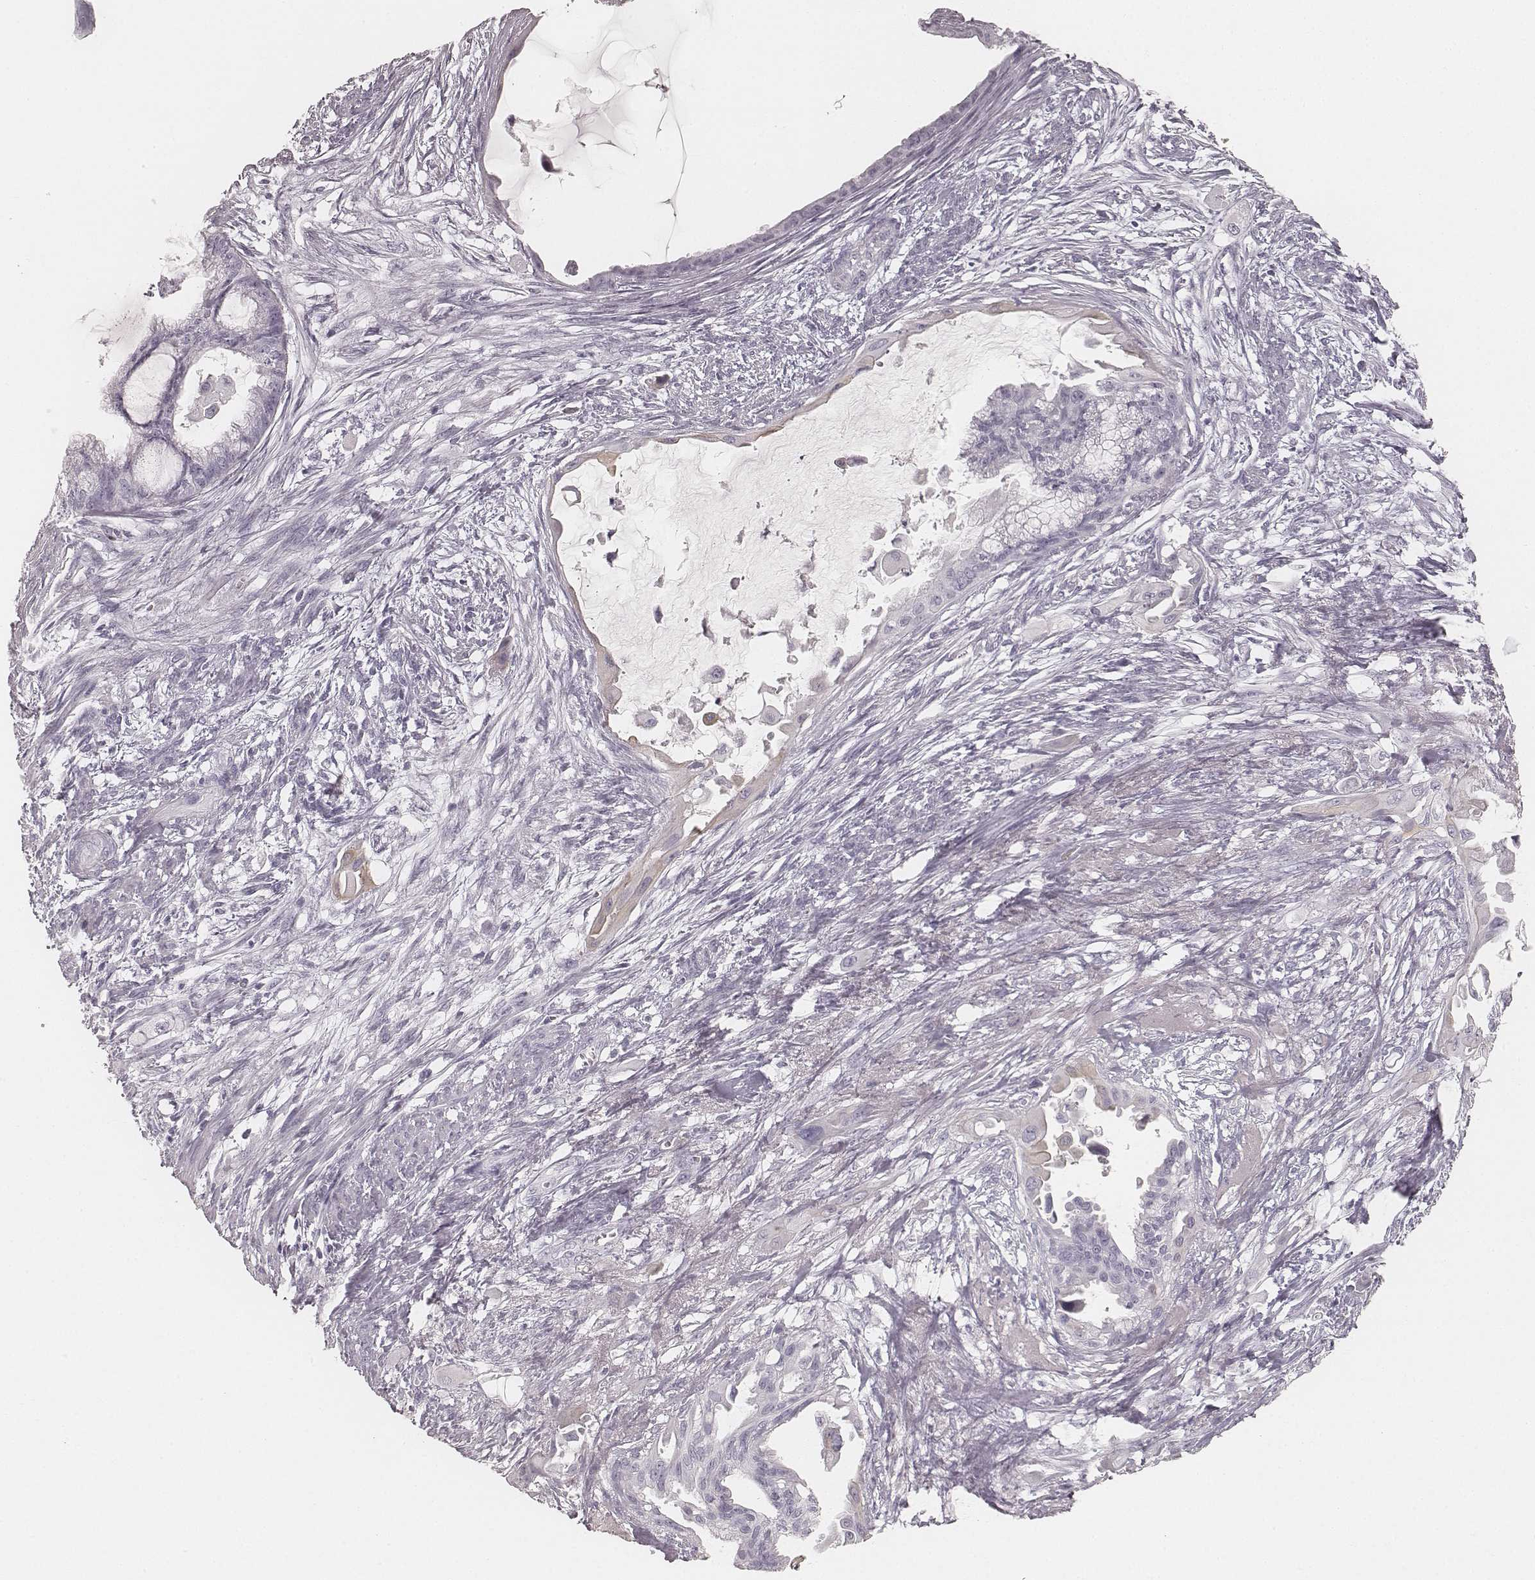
{"staining": {"intensity": "negative", "quantity": "none", "location": "none"}, "tissue": "endometrial cancer", "cell_type": "Tumor cells", "image_type": "cancer", "snomed": [{"axis": "morphology", "description": "Adenocarcinoma, NOS"}, {"axis": "topography", "description": "Endometrium"}], "caption": "An IHC photomicrograph of endometrial adenocarcinoma is shown. There is no staining in tumor cells of endometrial adenocarcinoma.", "gene": "KRT31", "patient": {"sex": "female", "age": 86}}